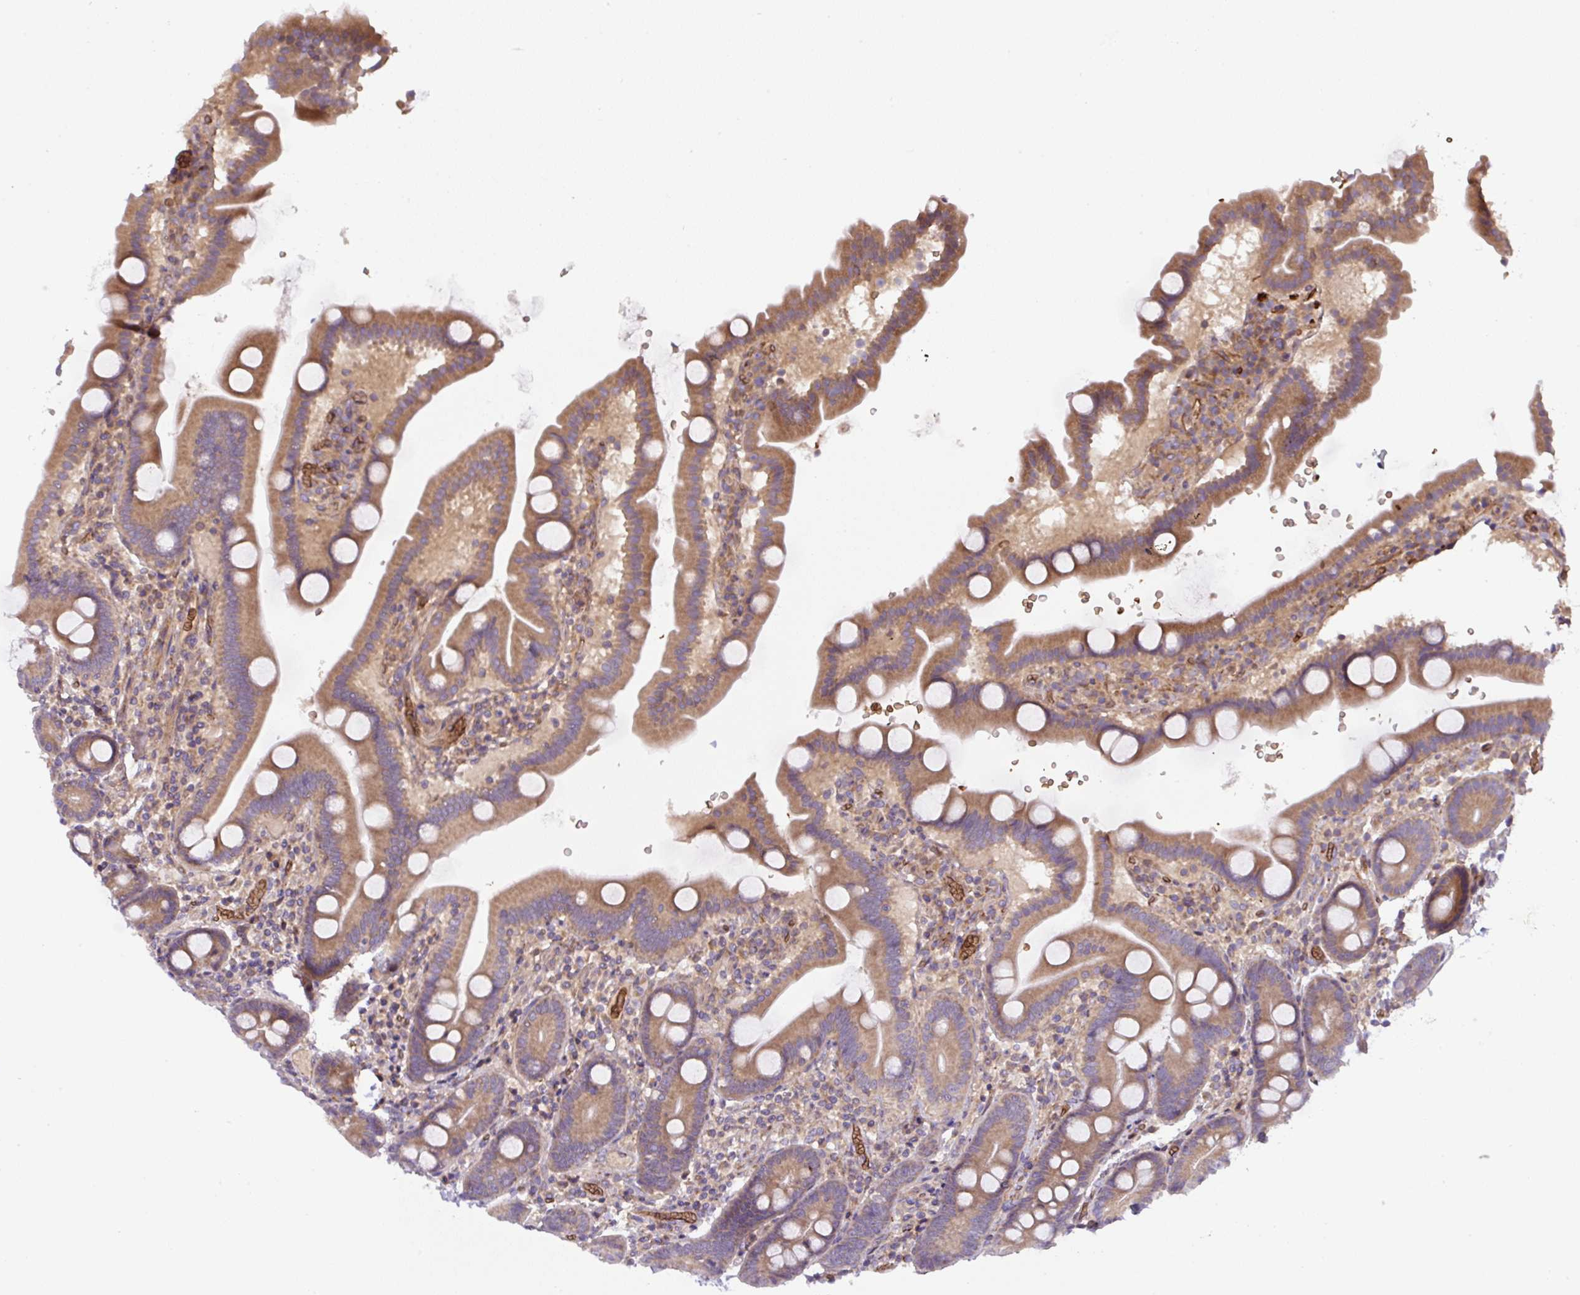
{"staining": {"intensity": "moderate", "quantity": ">75%", "location": "cytoplasmic/membranous"}, "tissue": "duodenum", "cell_type": "Glandular cells", "image_type": "normal", "snomed": [{"axis": "morphology", "description": "Normal tissue, NOS"}, {"axis": "topography", "description": "Duodenum"}], "caption": "Duodenum stained with immunohistochemistry (IHC) demonstrates moderate cytoplasmic/membranous staining in approximately >75% of glandular cells.", "gene": "APOBEC3D", "patient": {"sex": "male", "age": 55}}